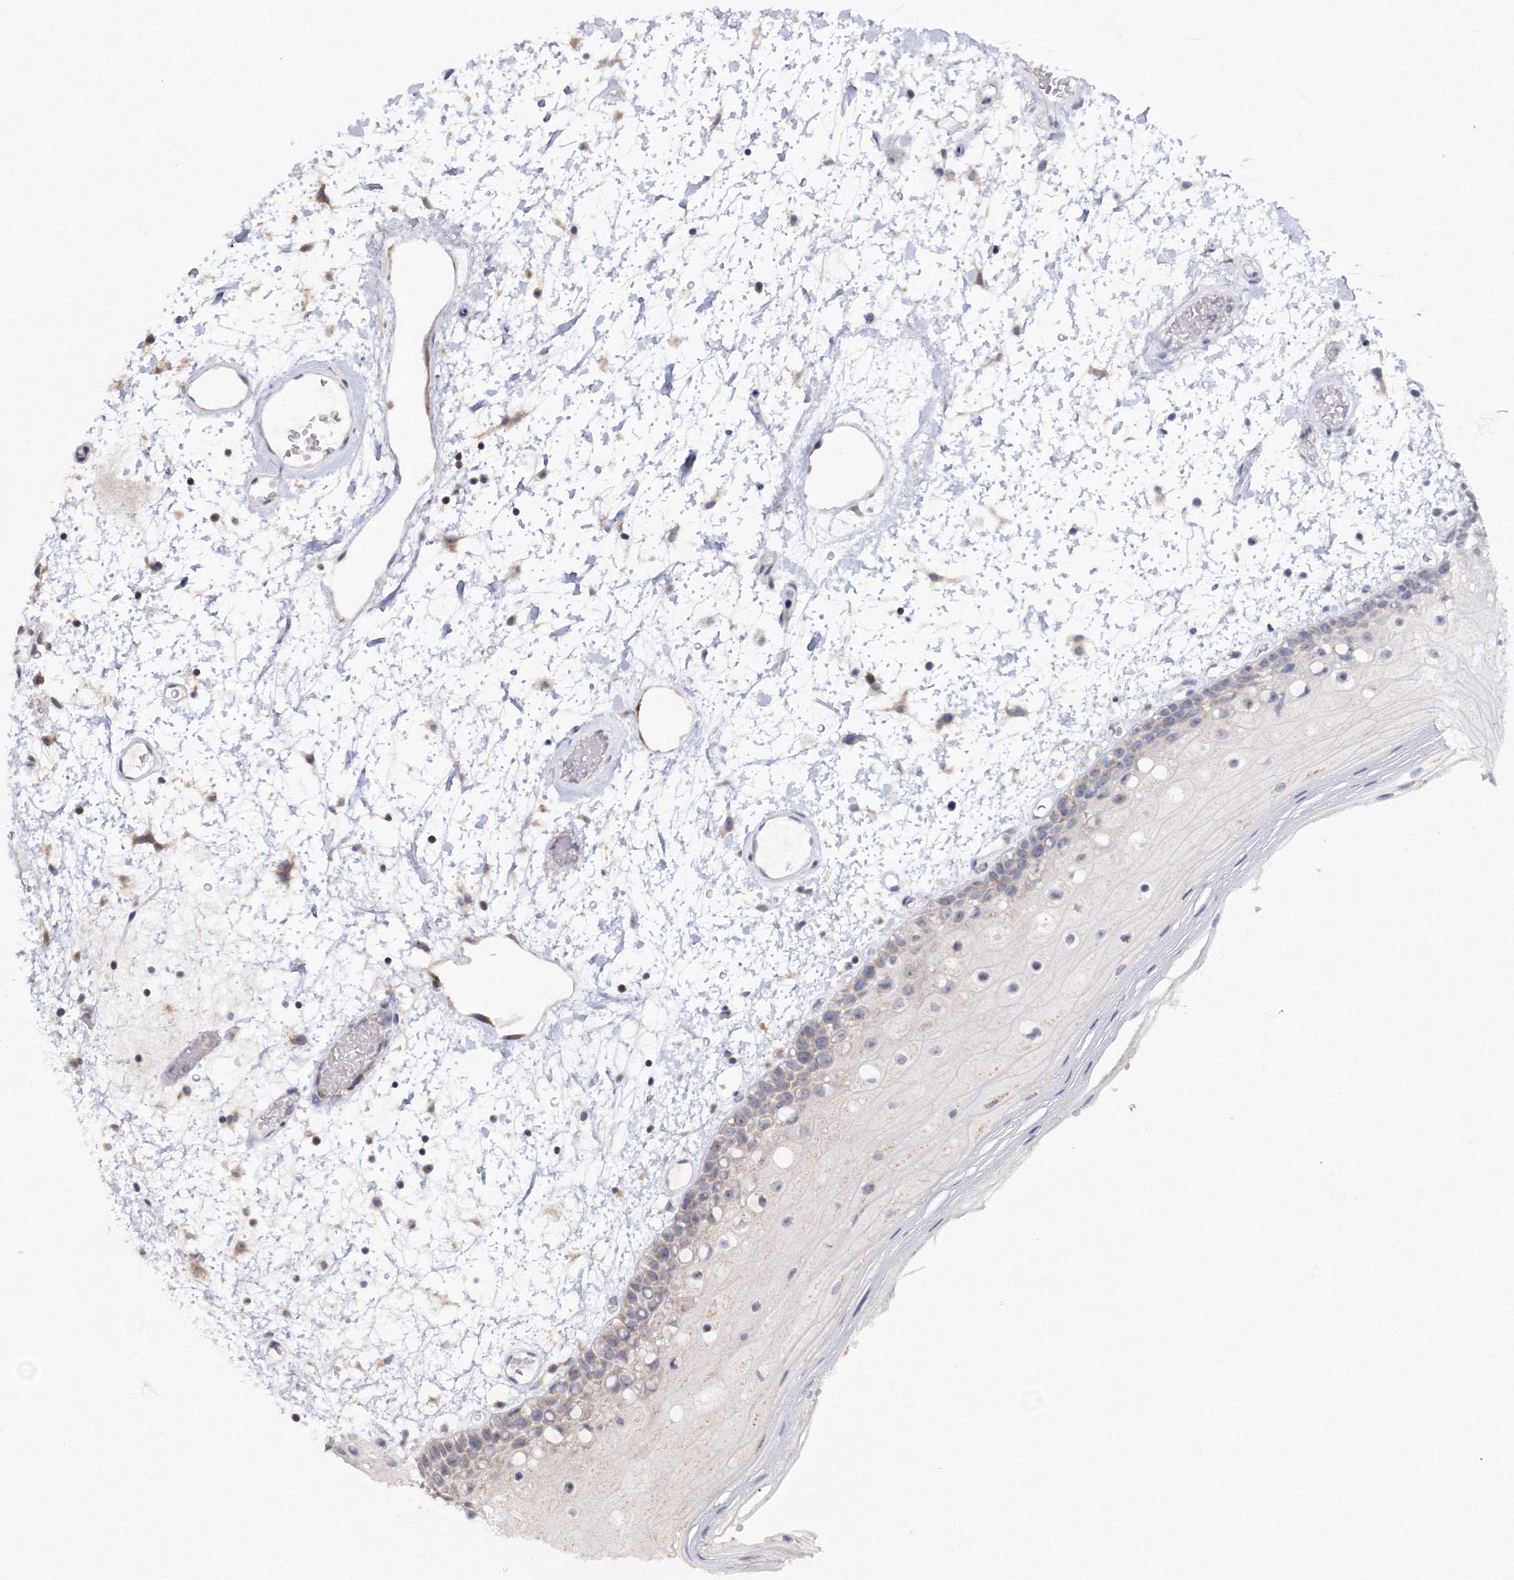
{"staining": {"intensity": "moderate", "quantity": "25%-75%", "location": "cytoplasmic/membranous"}, "tissue": "oral mucosa", "cell_type": "Squamous epithelial cells", "image_type": "normal", "snomed": [{"axis": "morphology", "description": "Normal tissue, NOS"}, {"axis": "topography", "description": "Oral tissue"}], "caption": "Normal oral mucosa exhibits moderate cytoplasmic/membranous staining in about 25%-75% of squamous epithelial cells.", "gene": "PEX13", "patient": {"sex": "male", "age": 52}}